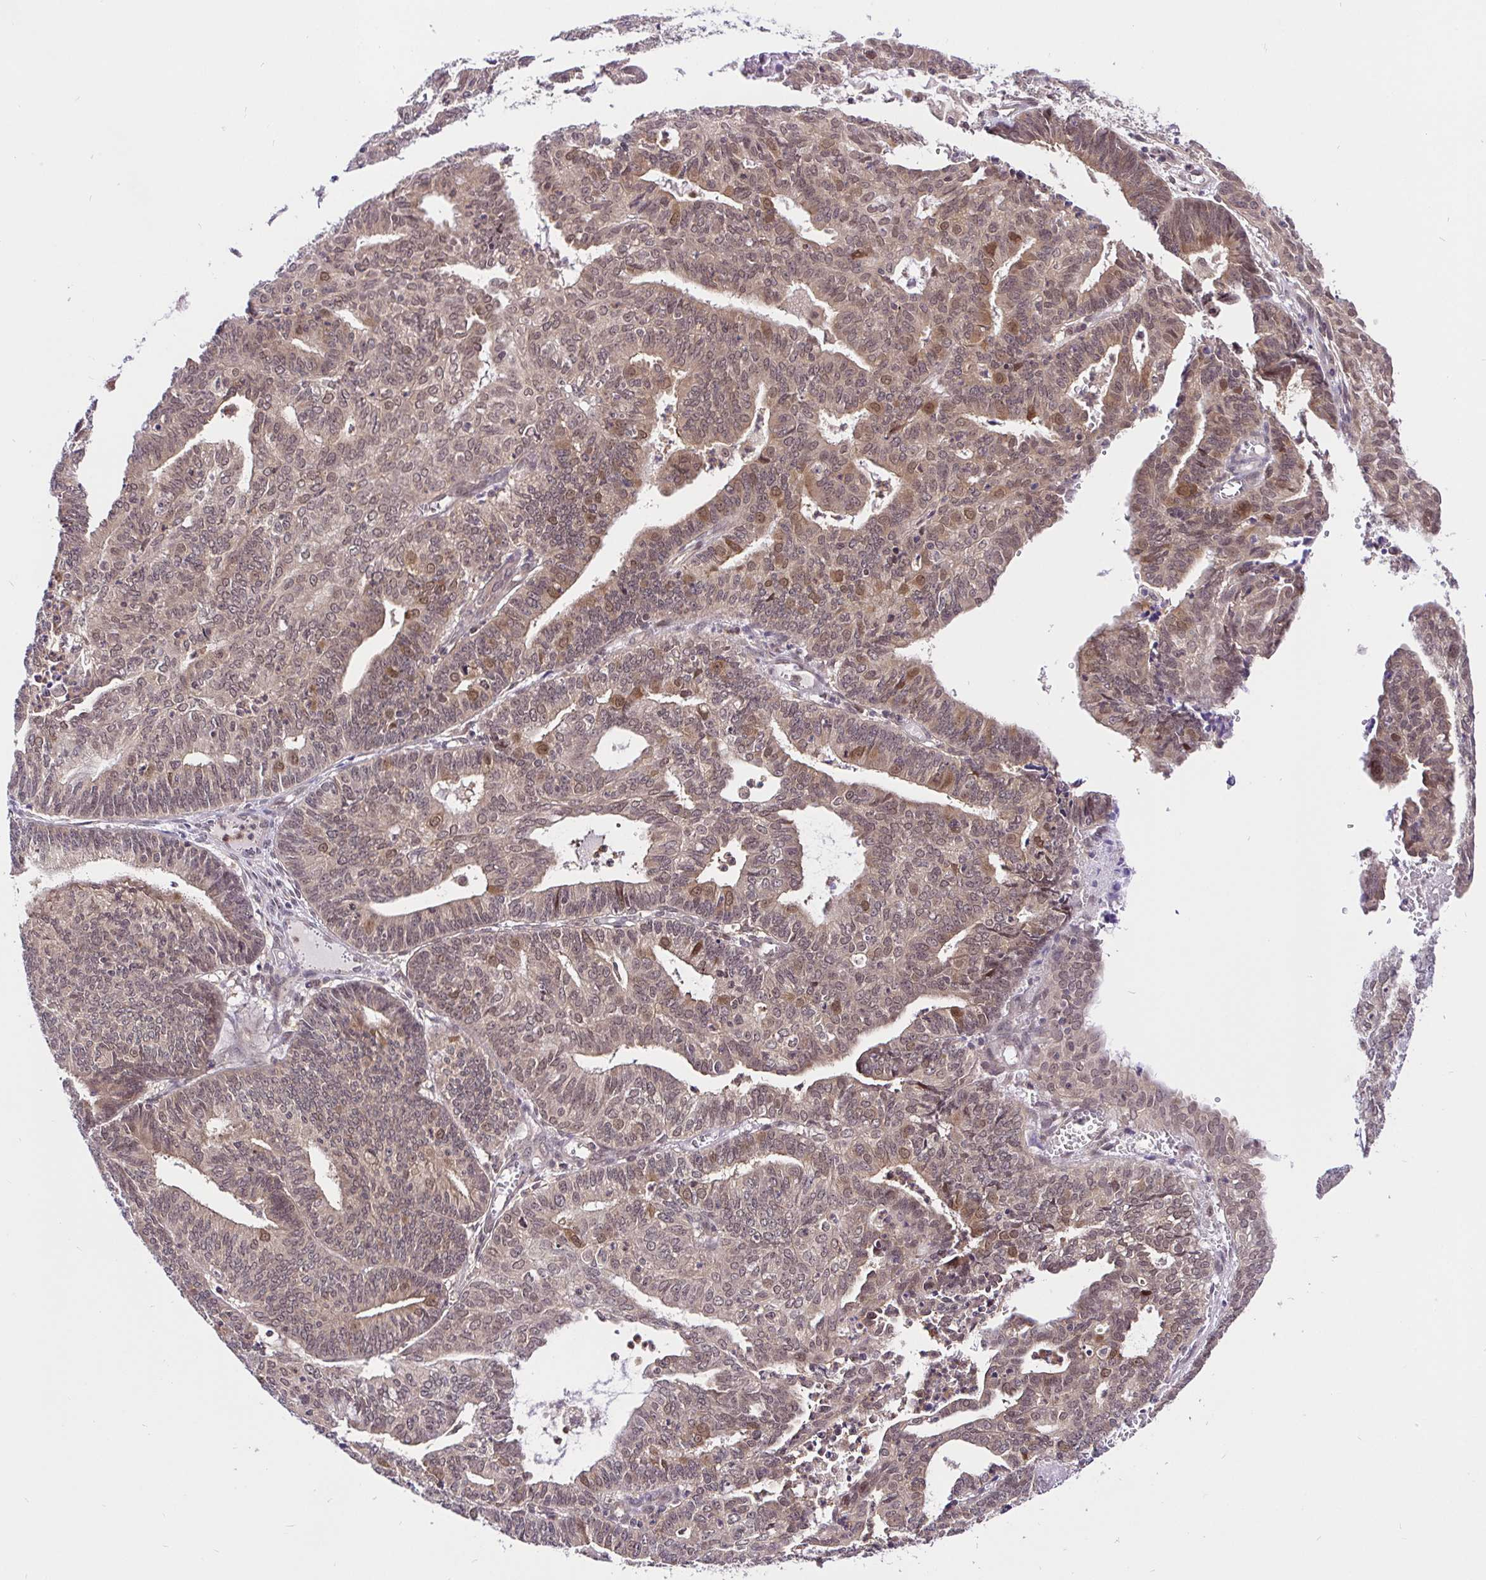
{"staining": {"intensity": "weak", "quantity": "25%-75%", "location": "cytoplasmic/membranous,nuclear"}, "tissue": "endometrial cancer", "cell_type": "Tumor cells", "image_type": "cancer", "snomed": [{"axis": "morphology", "description": "Adenocarcinoma, NOS"}, {"axis": "topography", "description": "Endometrium"}], "caption": "Endometrial adenocarcinoma stained with DAB (3,3'-diaminobenzidine) IHC exhibits low levels of weak cytoplasmic/membranous and nuclear expression in about 25%-75% of tumor cells. The staining was performed using DAB, with brown indicating positive protein expression. Nuclei are stained blue with hematoxylin.", "gene": "UBE2M", "patient": {"sex": "female", "age": 61}}